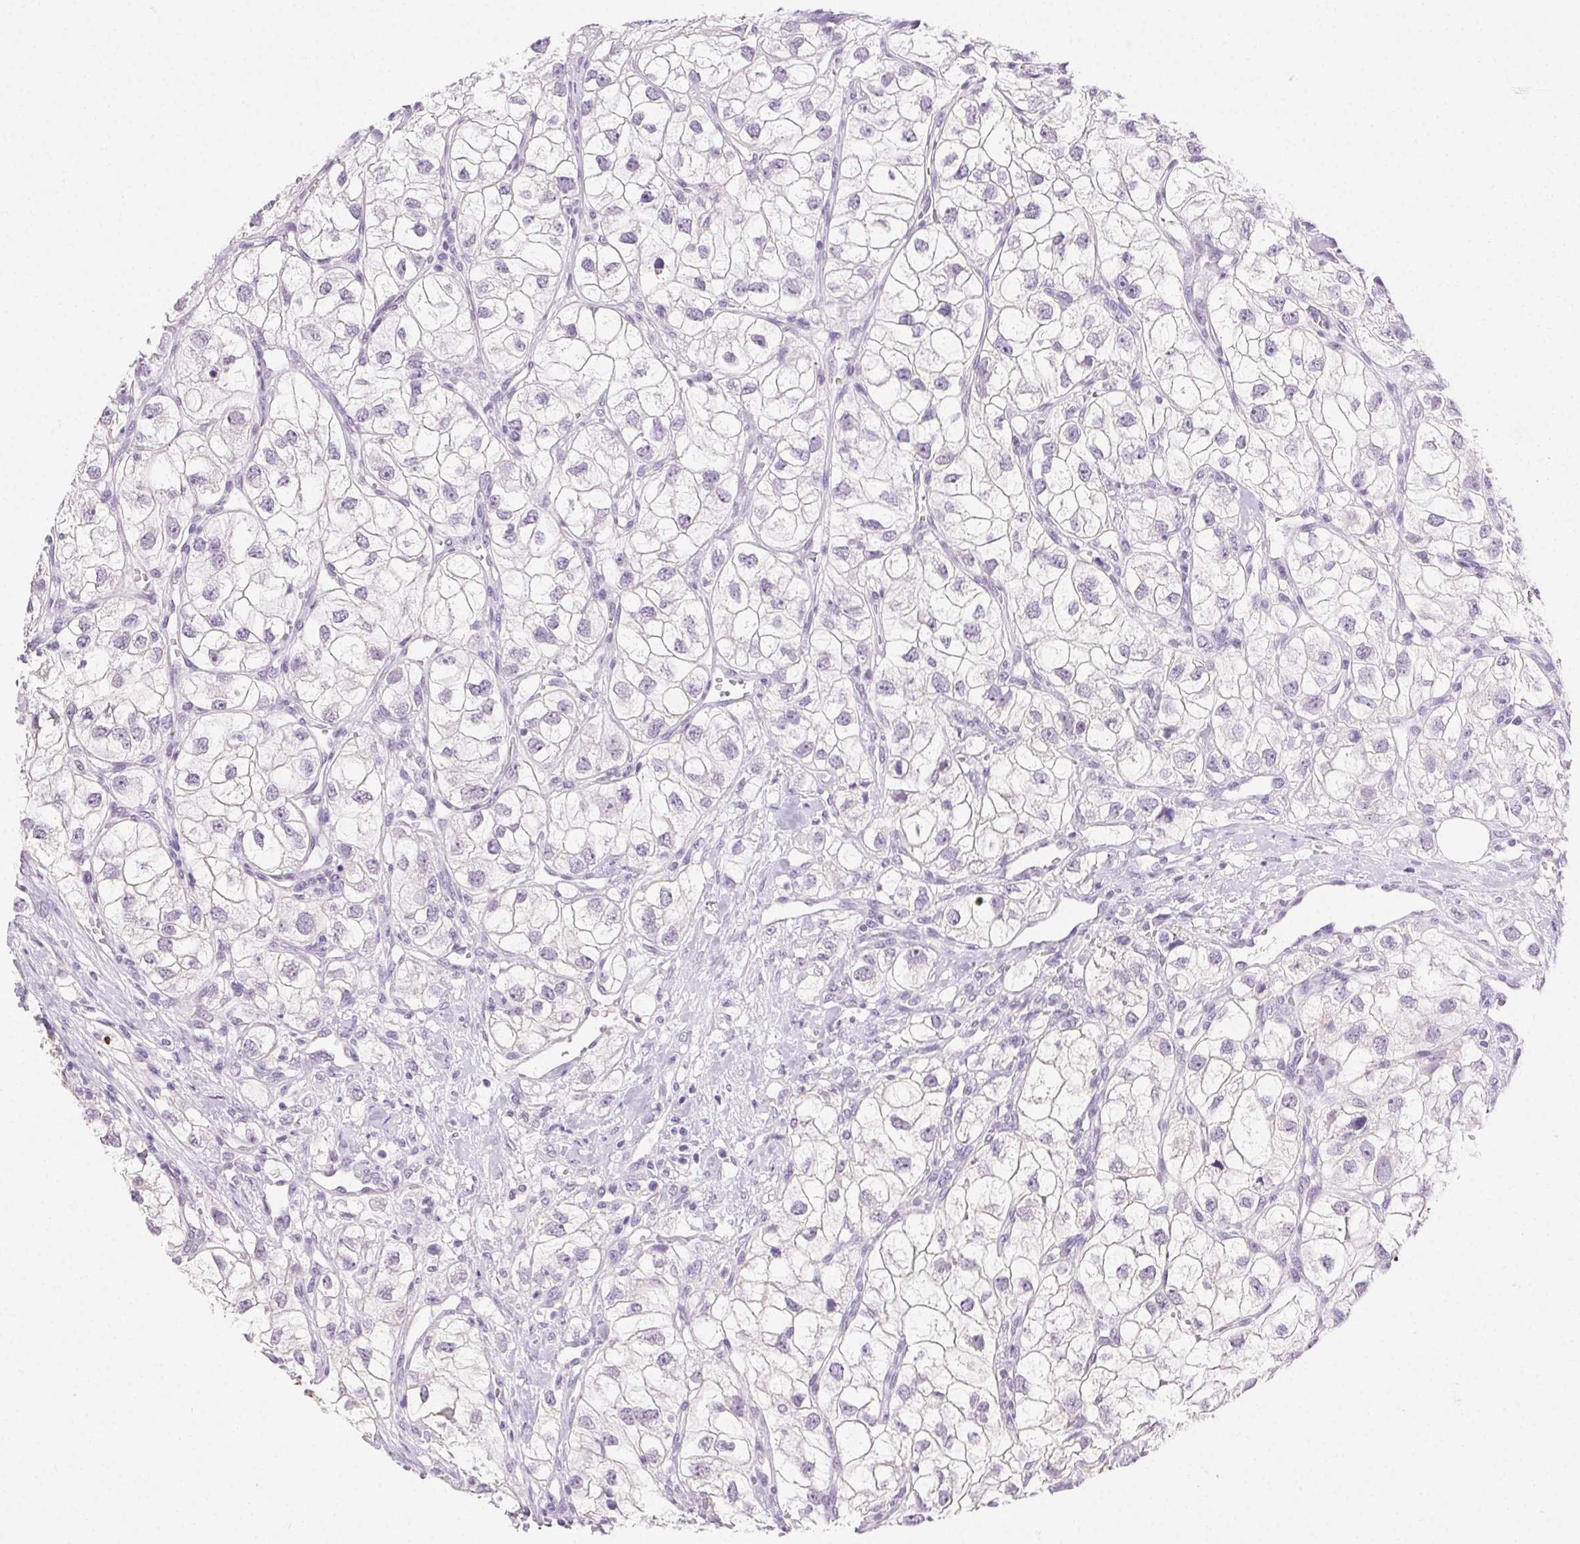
{"staining": {"intensity": "negative", "quantity": "none", "location": "none"}, "tissue": "renal cancer", "cell_type": "Tumor cells", "image_type": "cancer", "snomed": [{"axis": "morphology", "description": "Adenocarcinoma, NOS"}, {"axis": "topography", "description": "Kidney"}], "caption": "Immunohistochemistry (IHC) histopathology image of renal adenocarcinoma stained for a protein (brown), which displays no staining in tumor cells.", "gene": "CLDN10", "patient": {"sex": "male", "age": 59}}